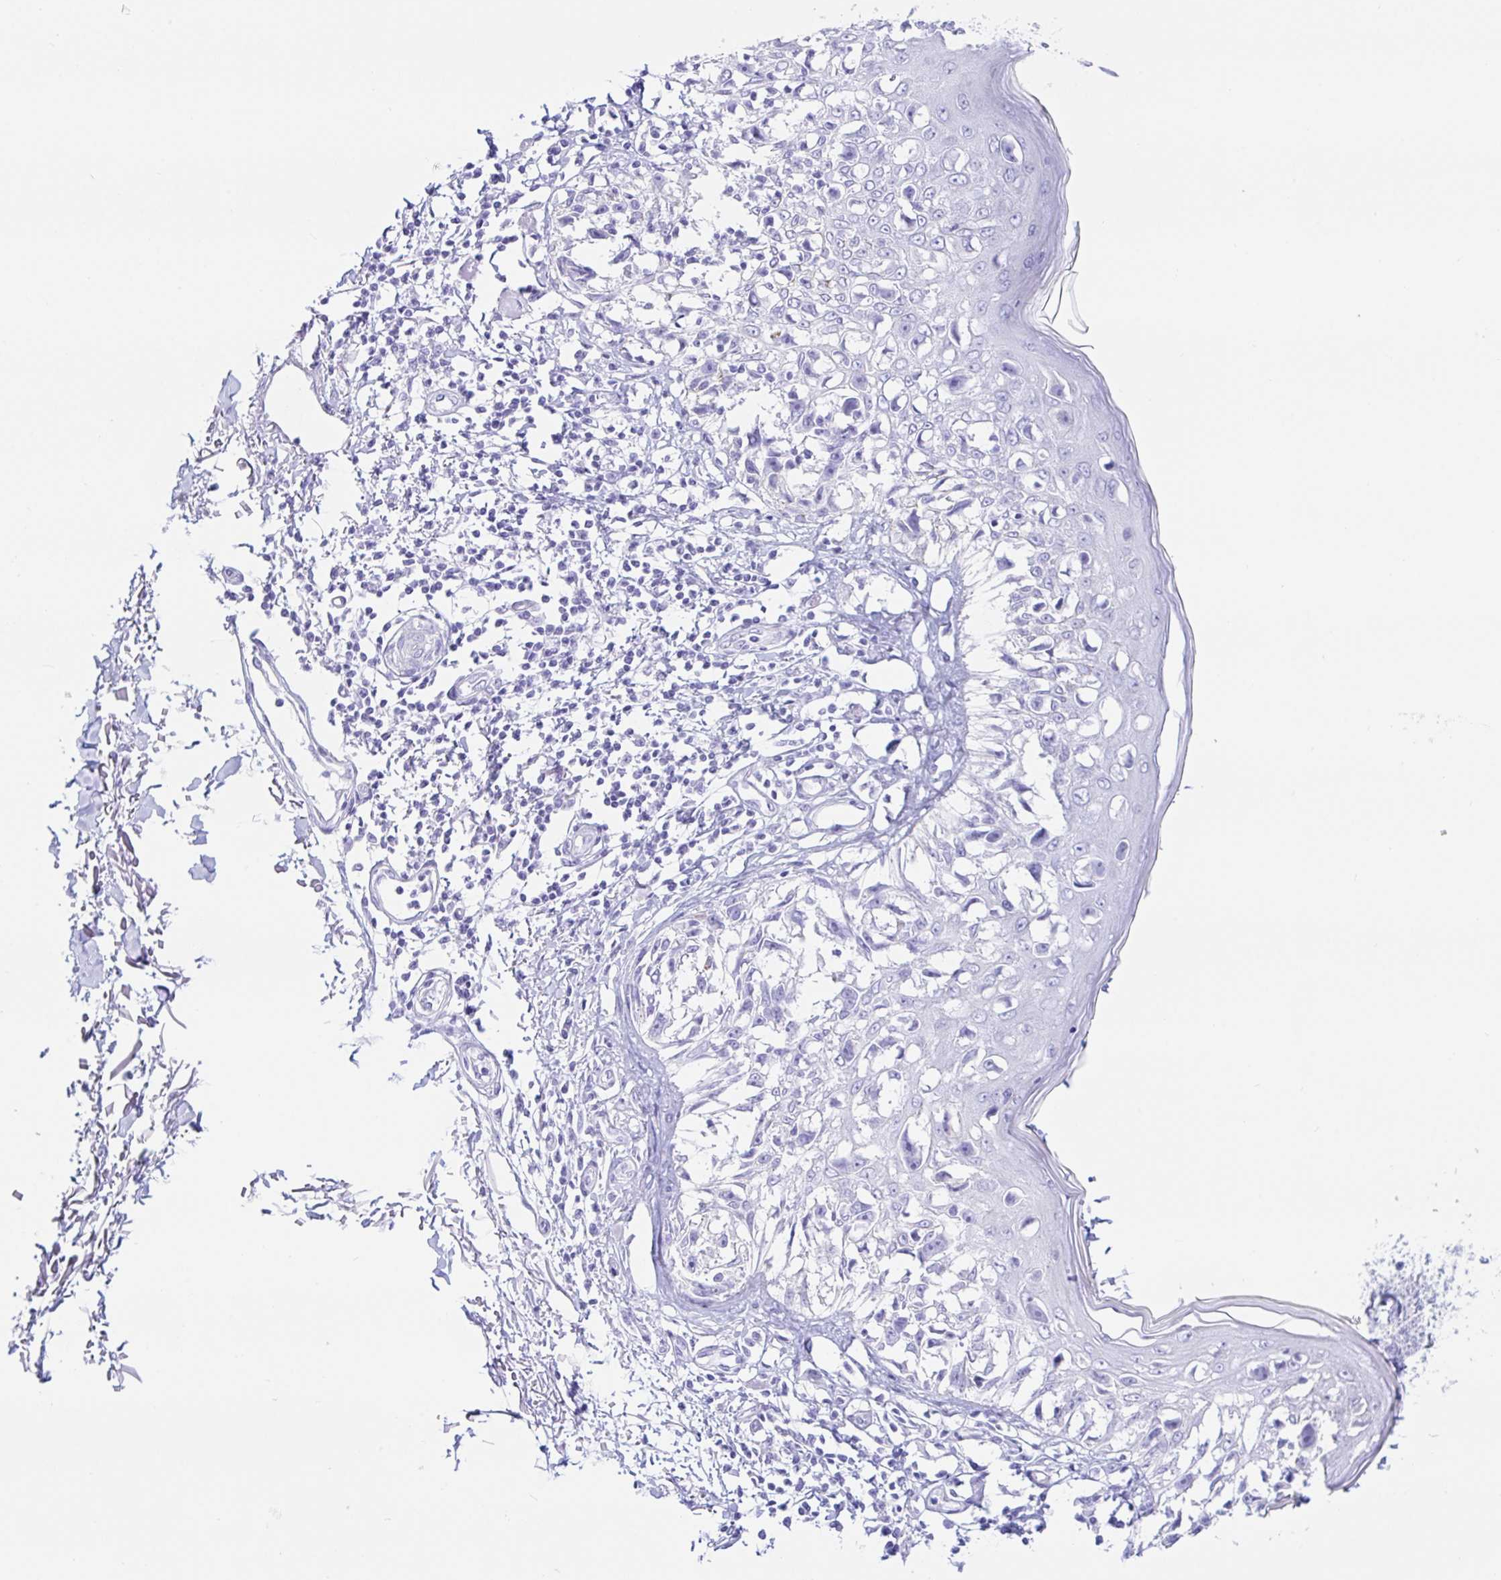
{"staining": {"intensity": "negative", "quantity": "none", "location": "none"}, "tissue": "melanoma", "cell_type": "Tumor cells", "image_type": "cancer", "snomed": [{"axis": "morphology", "description": "Malignant melanoma, NOS"}, {"axis": "topography", "description": "Skin"}], "caption": "Tumor cells are negative for protein expression in human melanoma.", "gene": "PAX8", "patient": {"sex": "male", "age": 73}}